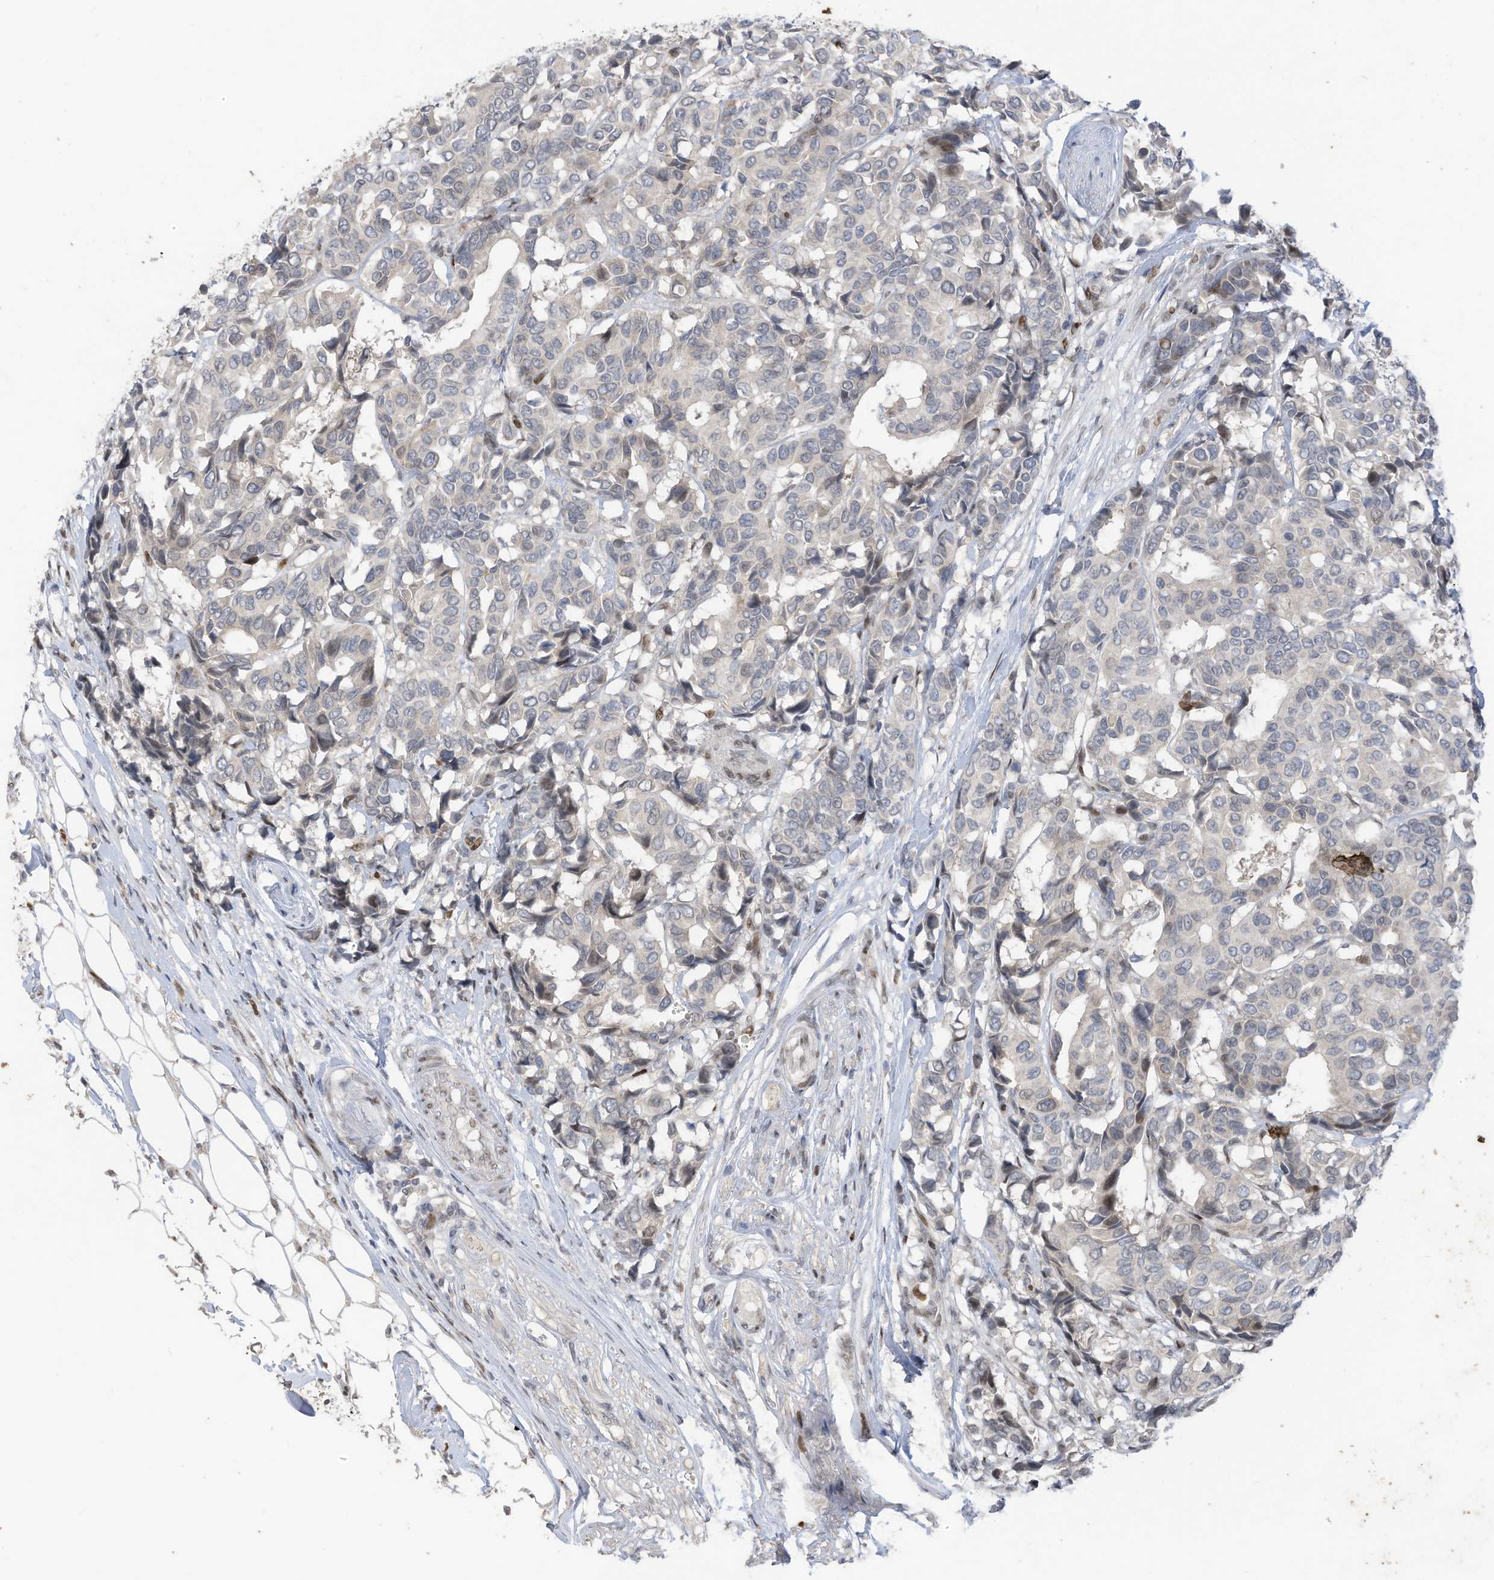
{"staining": {"intensity": "negative", "quantity": "none", "location": "none"}, "tissue": "breast cancer", "cell_type": "Tumor cells", "image_type": "cancer", "snomed": [{"axis": "morphology", "description": "Duct carcinoma"}, {"axis": "topography", "description": "Breast"}], "caption": "A histopathology image of human intraductal carcinoma (breast) is negative for staining in tumor cells.", "gene": "RABL3", "patient": {"sex": "female", "age": 87}}